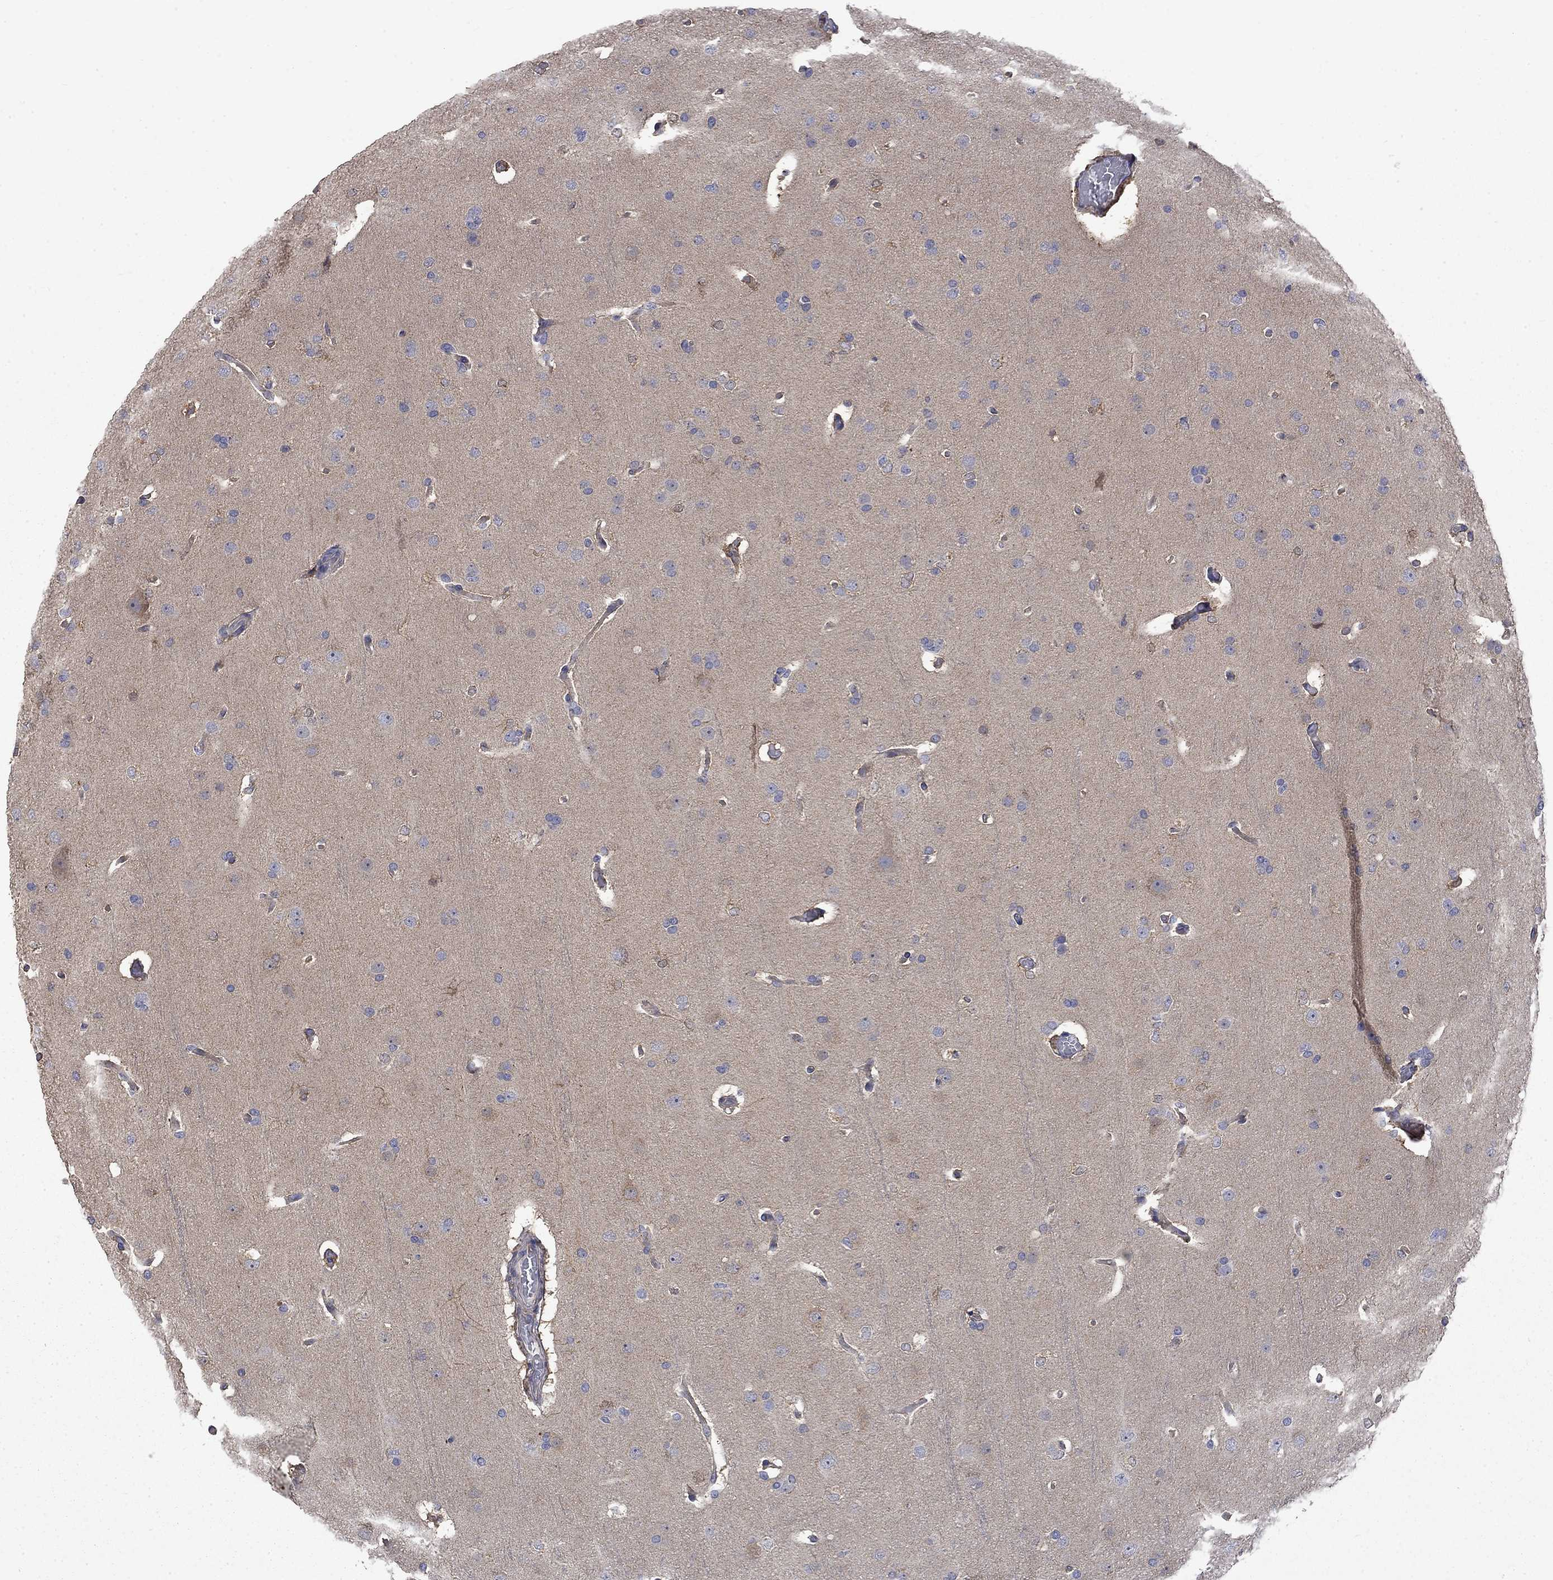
{"staining": {"intensity": "weak", "quantity": "<25%", "location": "cytoplasmic/membranous"}, "tissue": "glioma", "cell_type": "Tumor cells", "image_type": "cancer", "snomed": [{"axis": "morphology", "description": "Glioma, malignant, Low grade"}, {"axis": "topography", "description": "Brain"}], "caption": "Immunohistochemistry micrograph of human malignant low-grade glioma stained for a protein (brown), which reveals no staining in tumor cells.", "gene": "CAMKK2", "patient": {"sex": "male", "age": 41}}